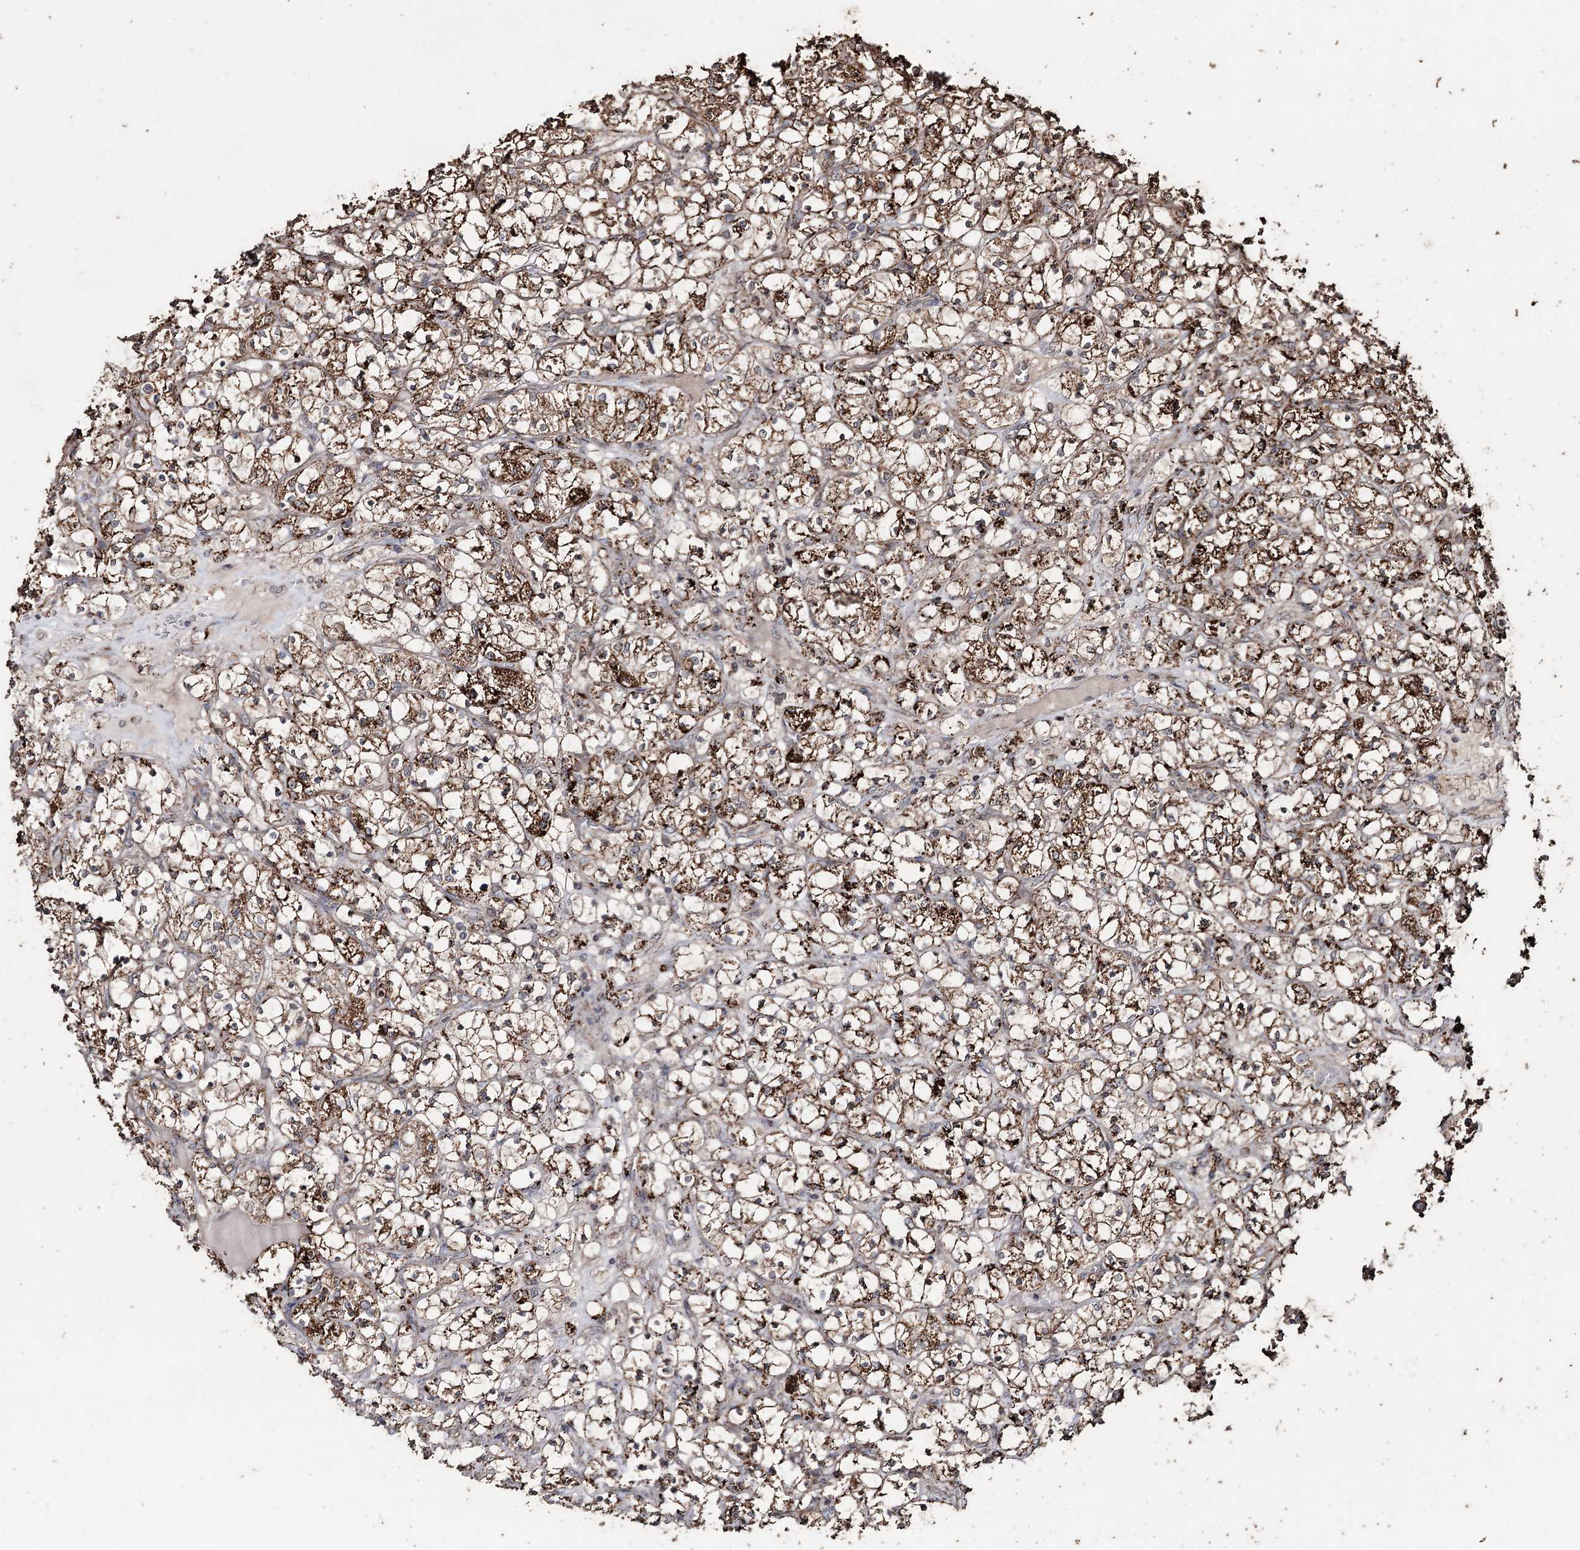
{"staining": {"intensity": "strong", "quantity": ">75%", "location": "cytoplasmic/membranous"}, "tissue": "renal cancer", "cell_type": "Tumor cells", "image_type": "cancer", "snomed": [{"axis": "morphology", "description": "Adenocarcinoma, NOS"}, {"axis": "topography", "description": "Kidney"}], "caption": "Human renal cancer stained for a protein (brown) shows strong cytoplasmic/membranous positive expression in approximately >75% of tumor cells.", "gene": "SLF2", "patient": {"sex": "female", "age": 69}}